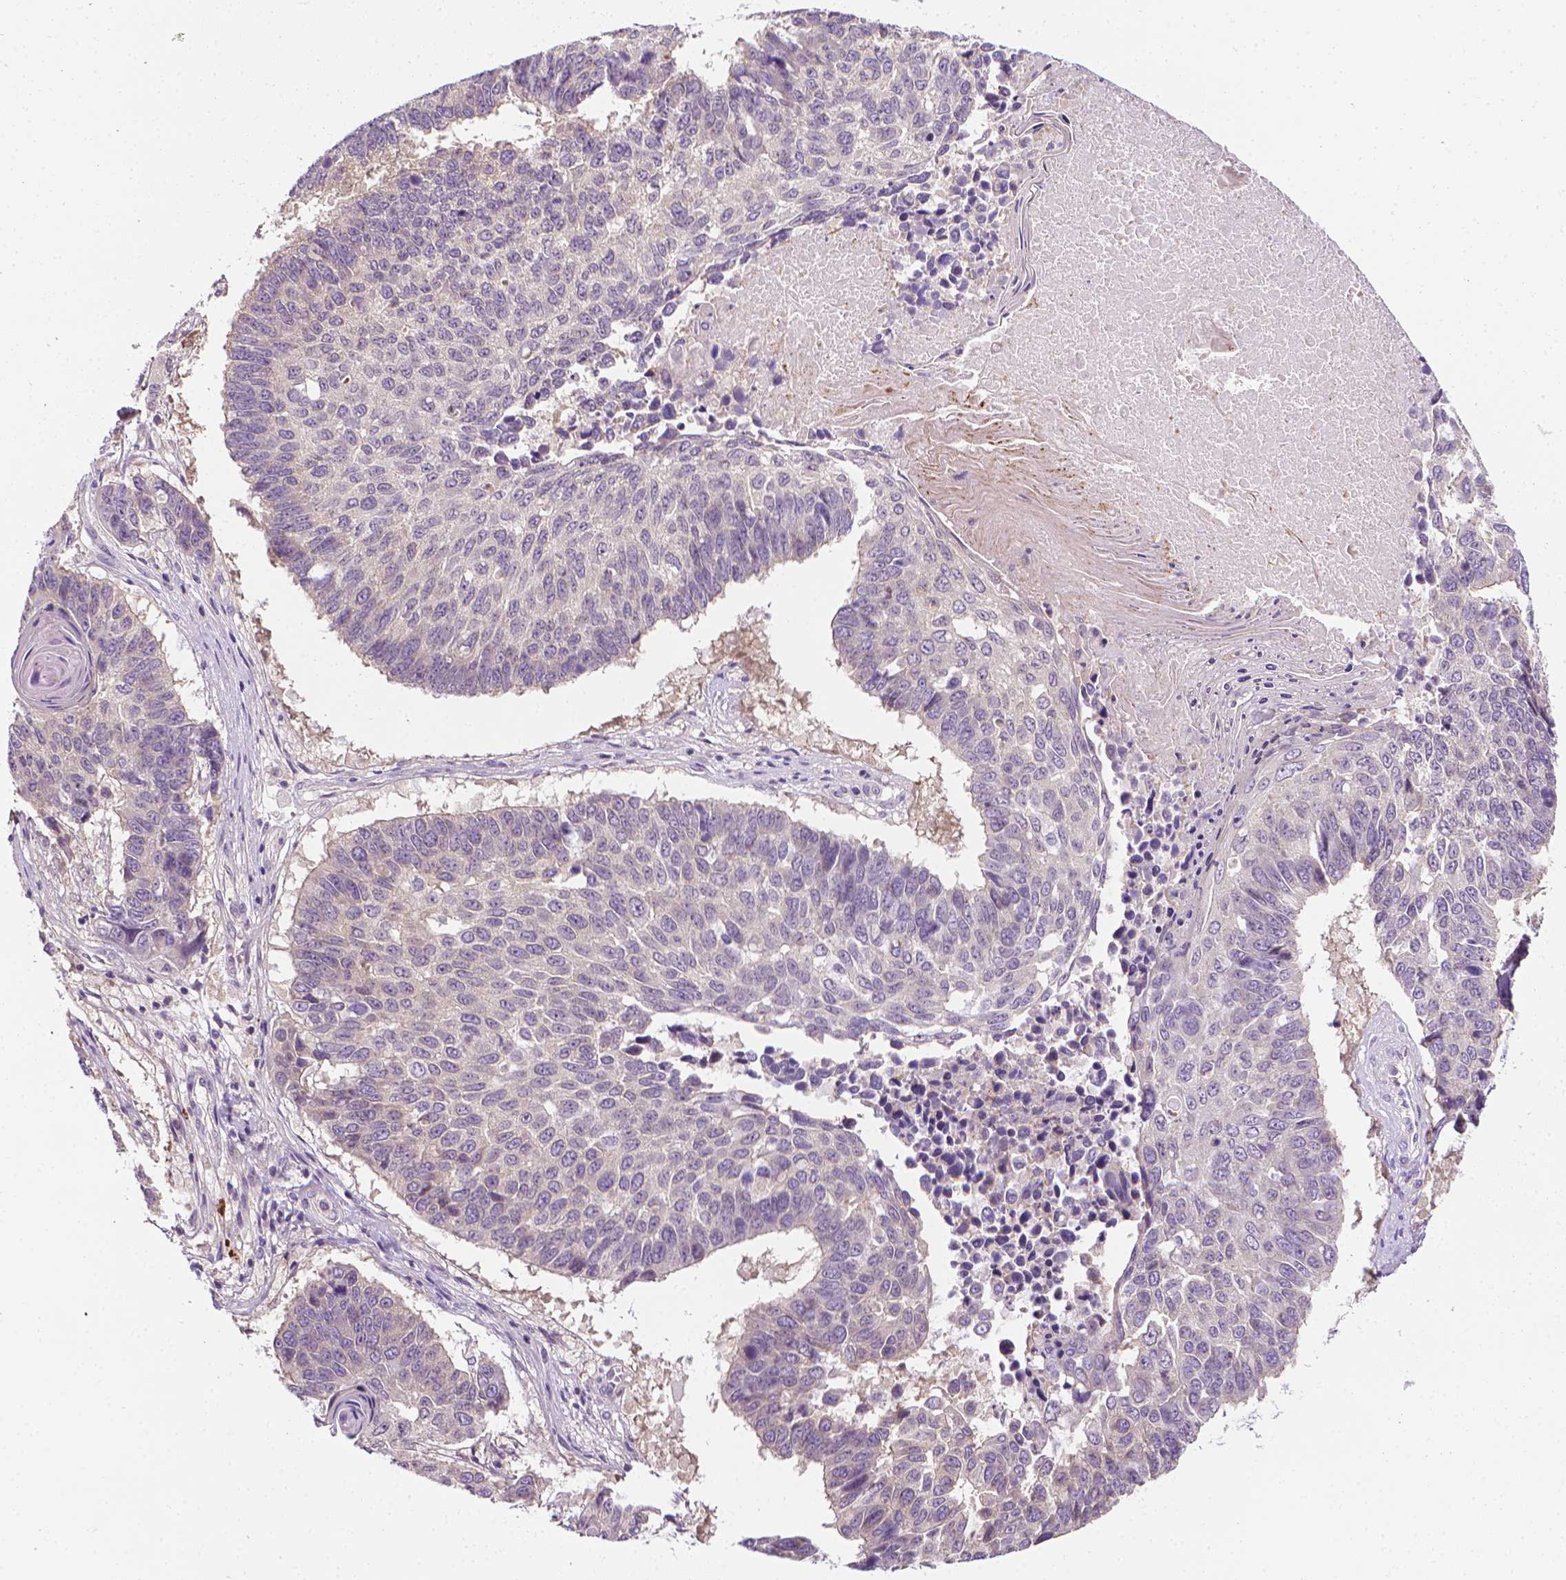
{"staining": {"intensity": "negative", "quantity": "none", "location": "none"}, "tissue": "lung cancer", "cell_type": "Tumor cells", "image_type": "cancer", "snomed": [{"axis": "morphology", "description": "Squamous cell carcinoma, NOS"}, {"axis": "topography", "description": "Lung"}], "caption": "Tumor cells are negative for brown protein staining in squamous cell carcinoma (lung).", "gene": "MCOLN3", "patient": {"sex": "male", "age": 73}}